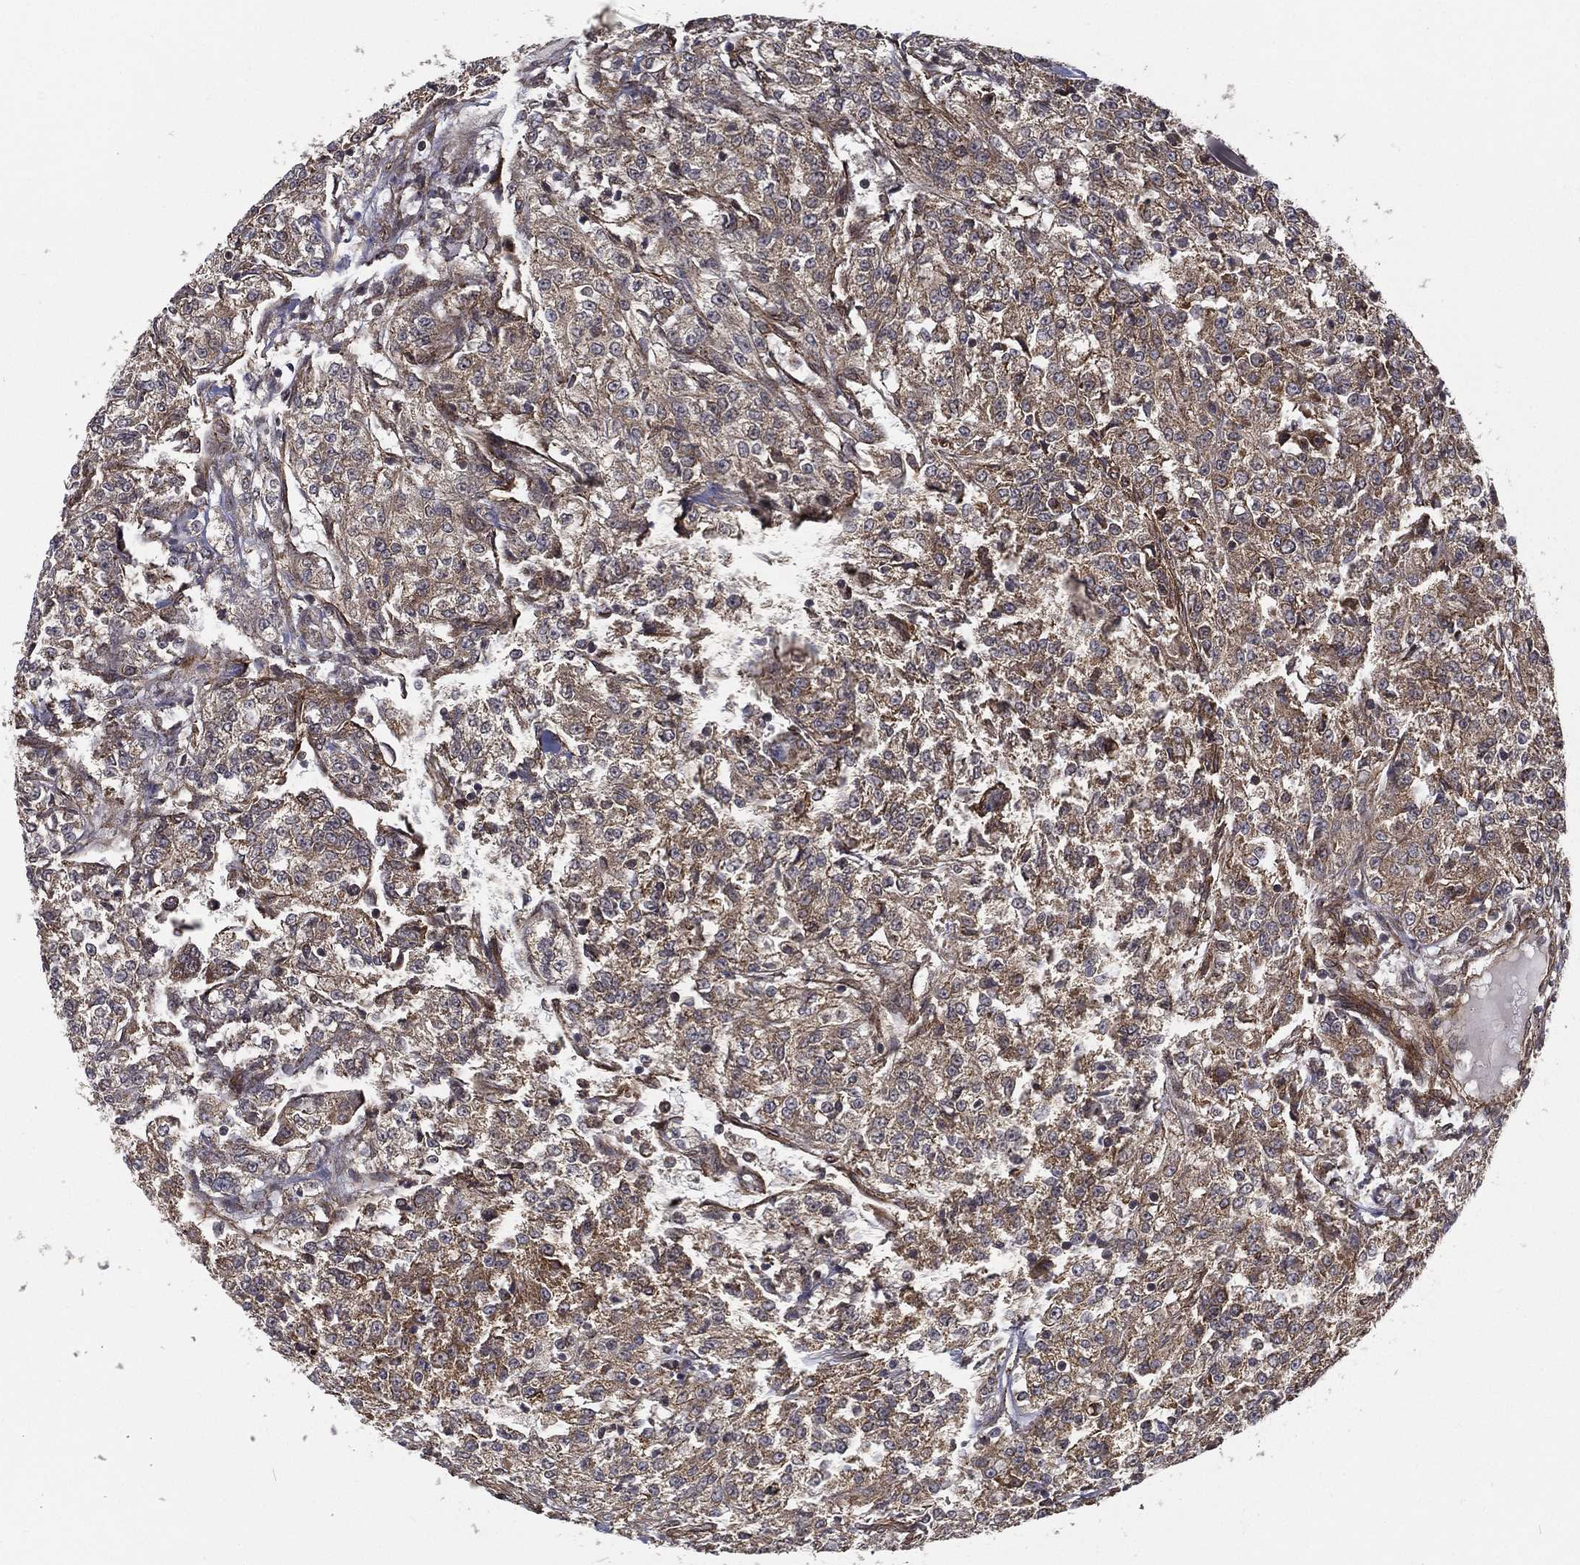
{"staining": {"intensity": "weak", "quantity": "<25%", "location": "cytoplasmic/membranous"}, "tissue": "renal cancer", "cell_type": "Tumor cells", "image_type": "cancer", "snomed": [{"axis": "morphology", "description": "Adenocarcinoma, NOS"}, {"axis": "topography", "description": "Kidney"}], "caption": "High magnification brightfield microscopy of adenocarcinoma (renal) stained with DAB (brown) and counterstained with hematoxylin (blue): tumor cells show no significant positivity.", "gene": "UACA", "patient": {"sex": "female", "age": 63}}